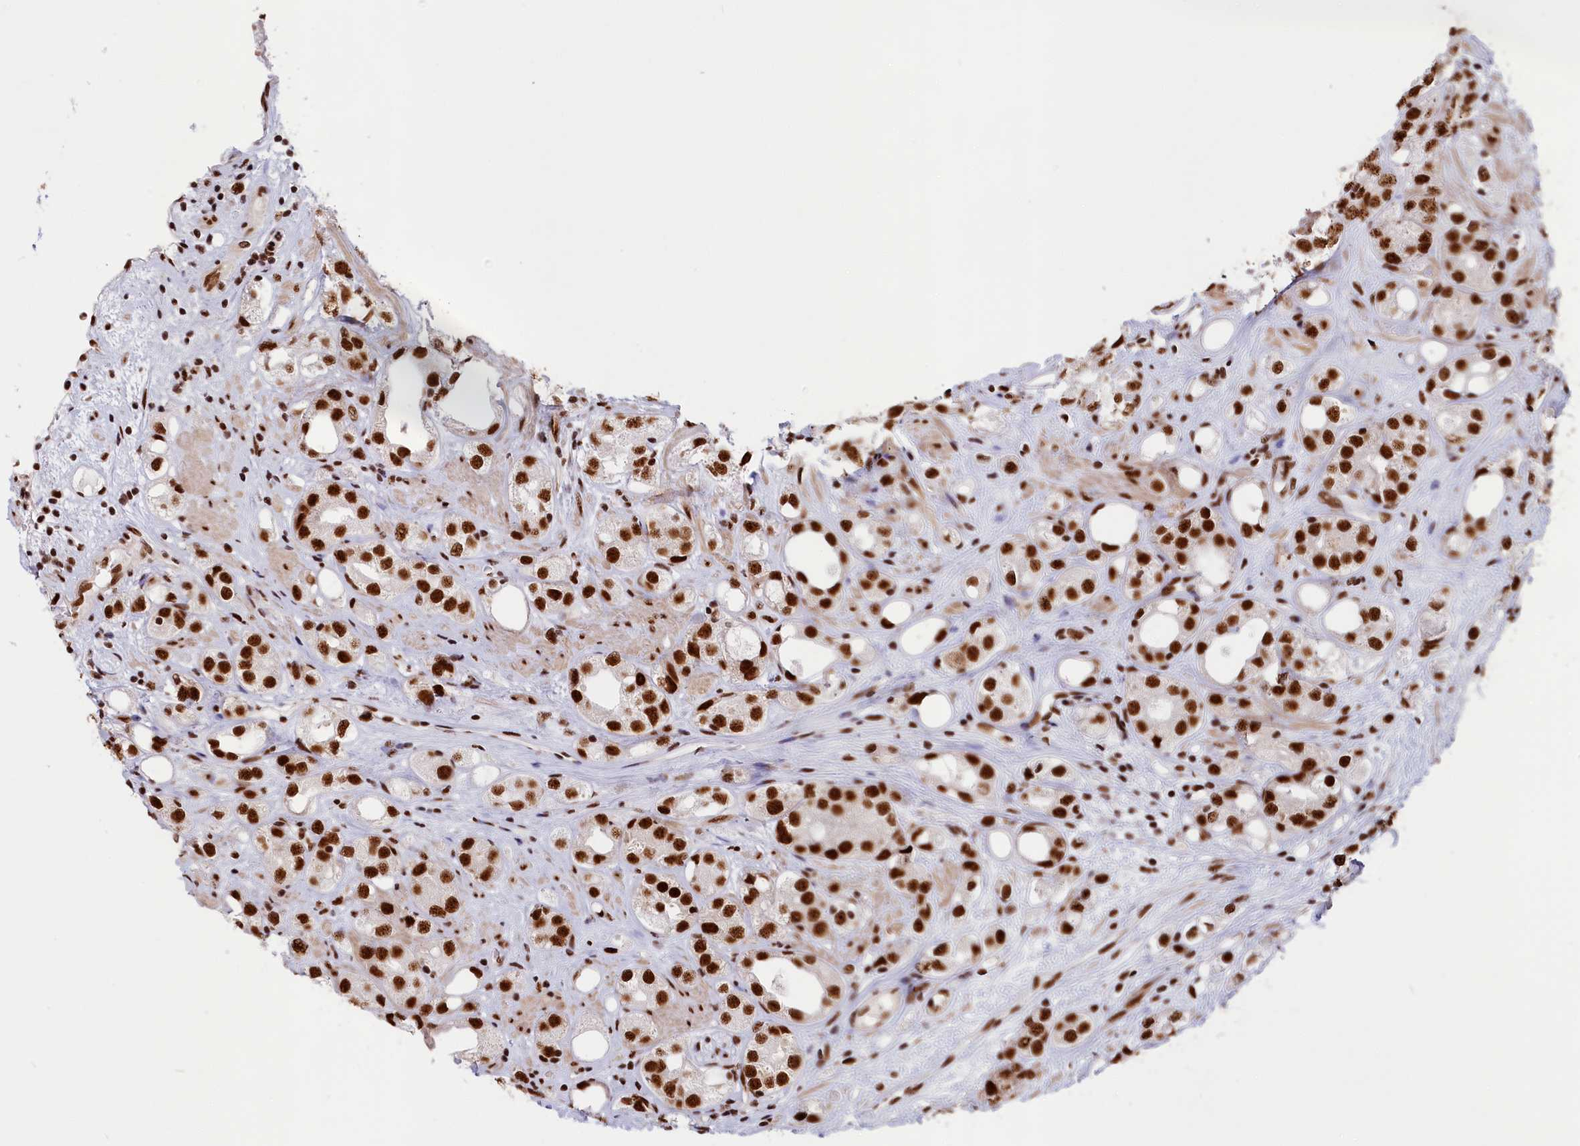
{"staining": {"intensity": "strong", "quantity": ">75%", "location": "nuclear"}, "tissue": "prostate cancer", "cell_type": "Tumor cells", "image_type": "cancer", "snomed": [{"axis": "morphology", "description": "Adenocarcinoma, NOS"}, {"axis": "topography", "description": "Prostate"}], "caption": "Immunohistochemical staining of adenocarcinoma (prostate) demonstrates strong nuclear protein expression in approximately >75% of tumor cells. (Stains: DAB in brown, nuclei in blue, Microscopy: brightfield microscopy at high magnification).", "gene": "SNRNP70", "patient": {"sex": "male", "age": 79}}